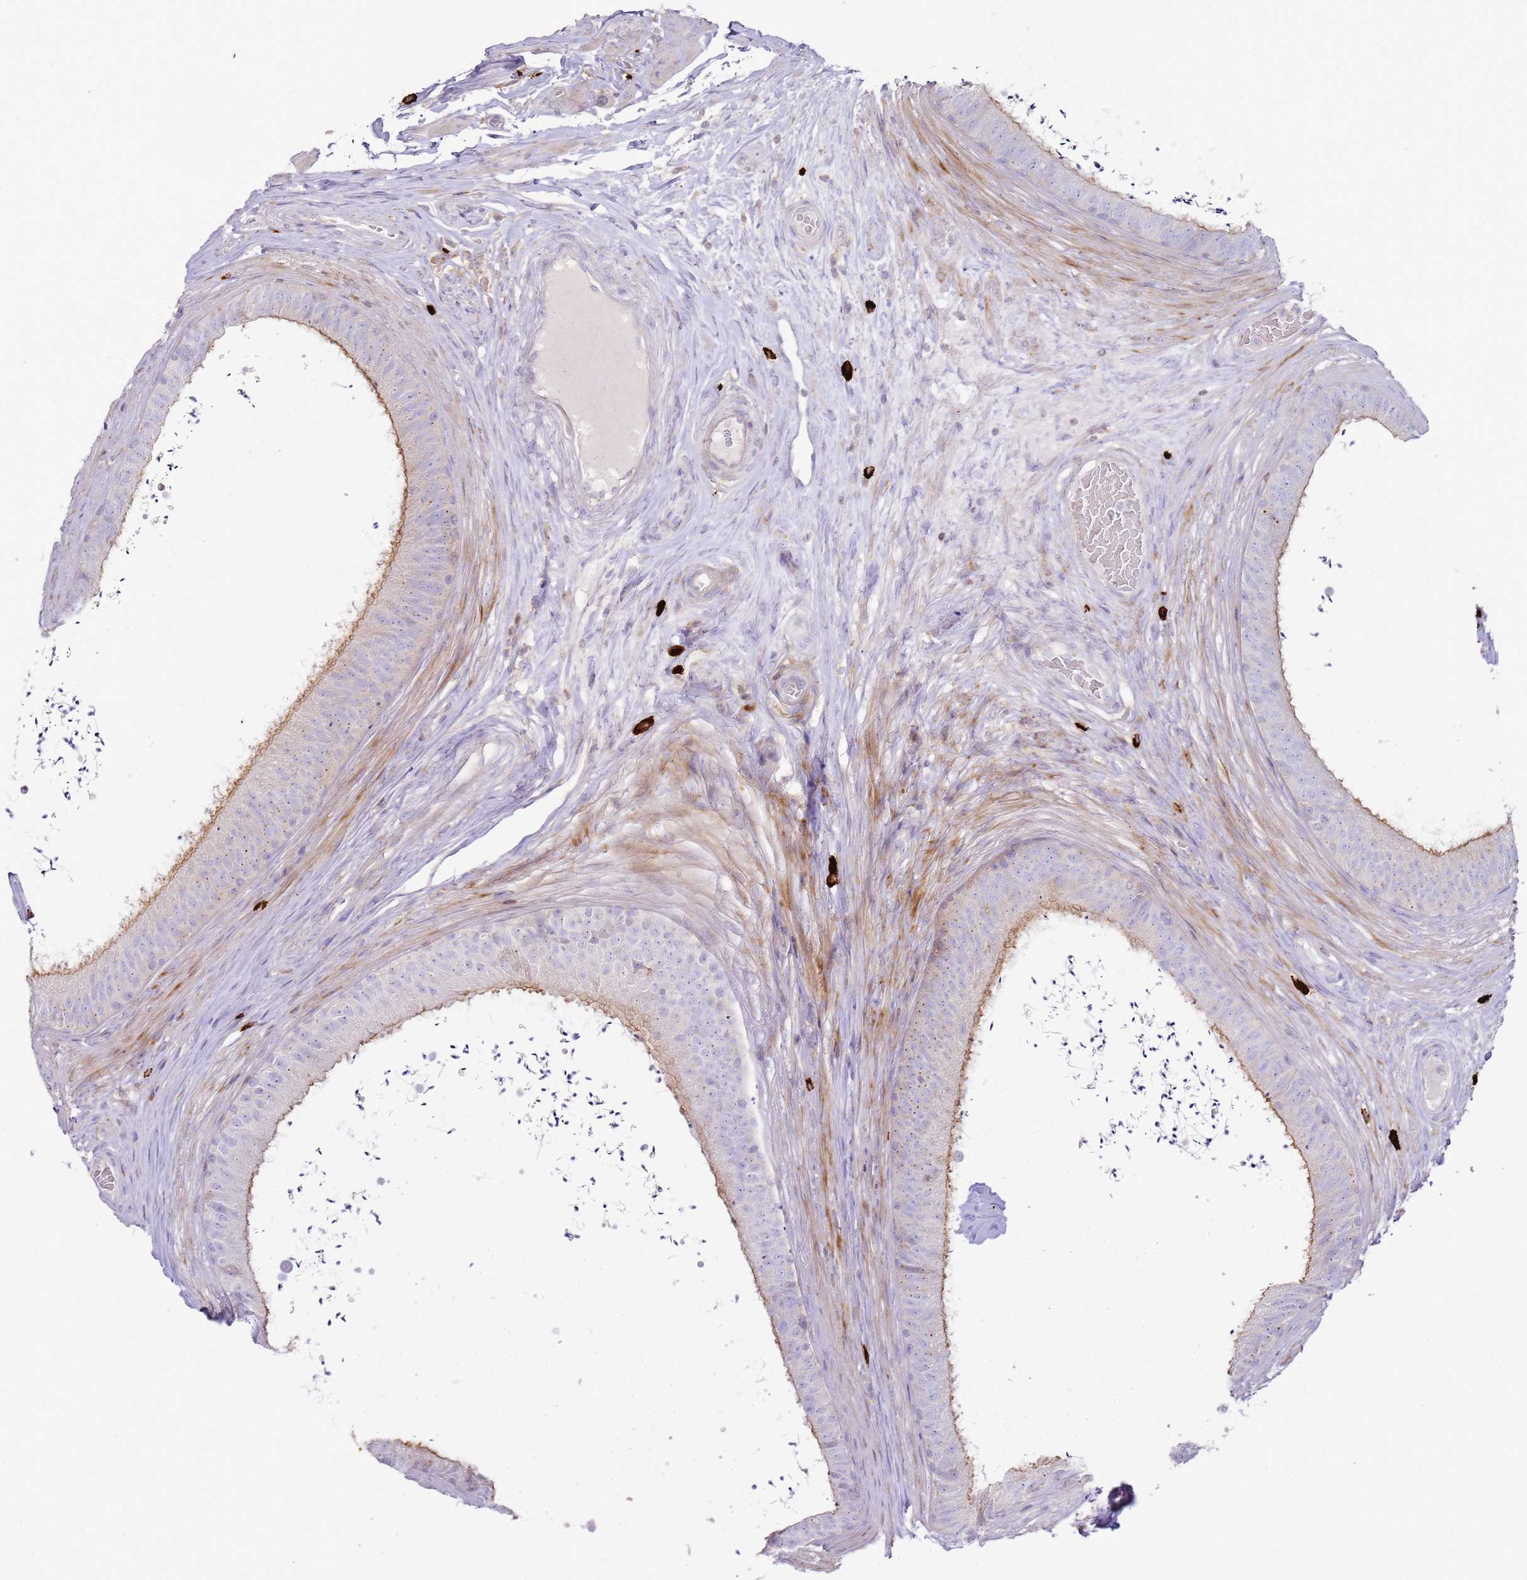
{"staining": {"intensity": "moderate", "quantity": "<25%", "location": "cytoplasmic/membranous"}, "tissue": "epididymis", "cell_type": "Glandular cells", "image_type": "normal", "snomed": [{"axis": "morphology", "description": "Normal tissue, NOS"}, {"axis": "topography", "description": "Testis"}, {"axis": "topography", "description": "Epididymis"}], "caption": "Immunohistochemical staining of benign human epididymis reveals <25% levels of moderate cytoplasmic/membranous protein positivity in about <25% of glandular cells.", "gene": "FPR1", "patient": {"sex": "male", "age": 41}}